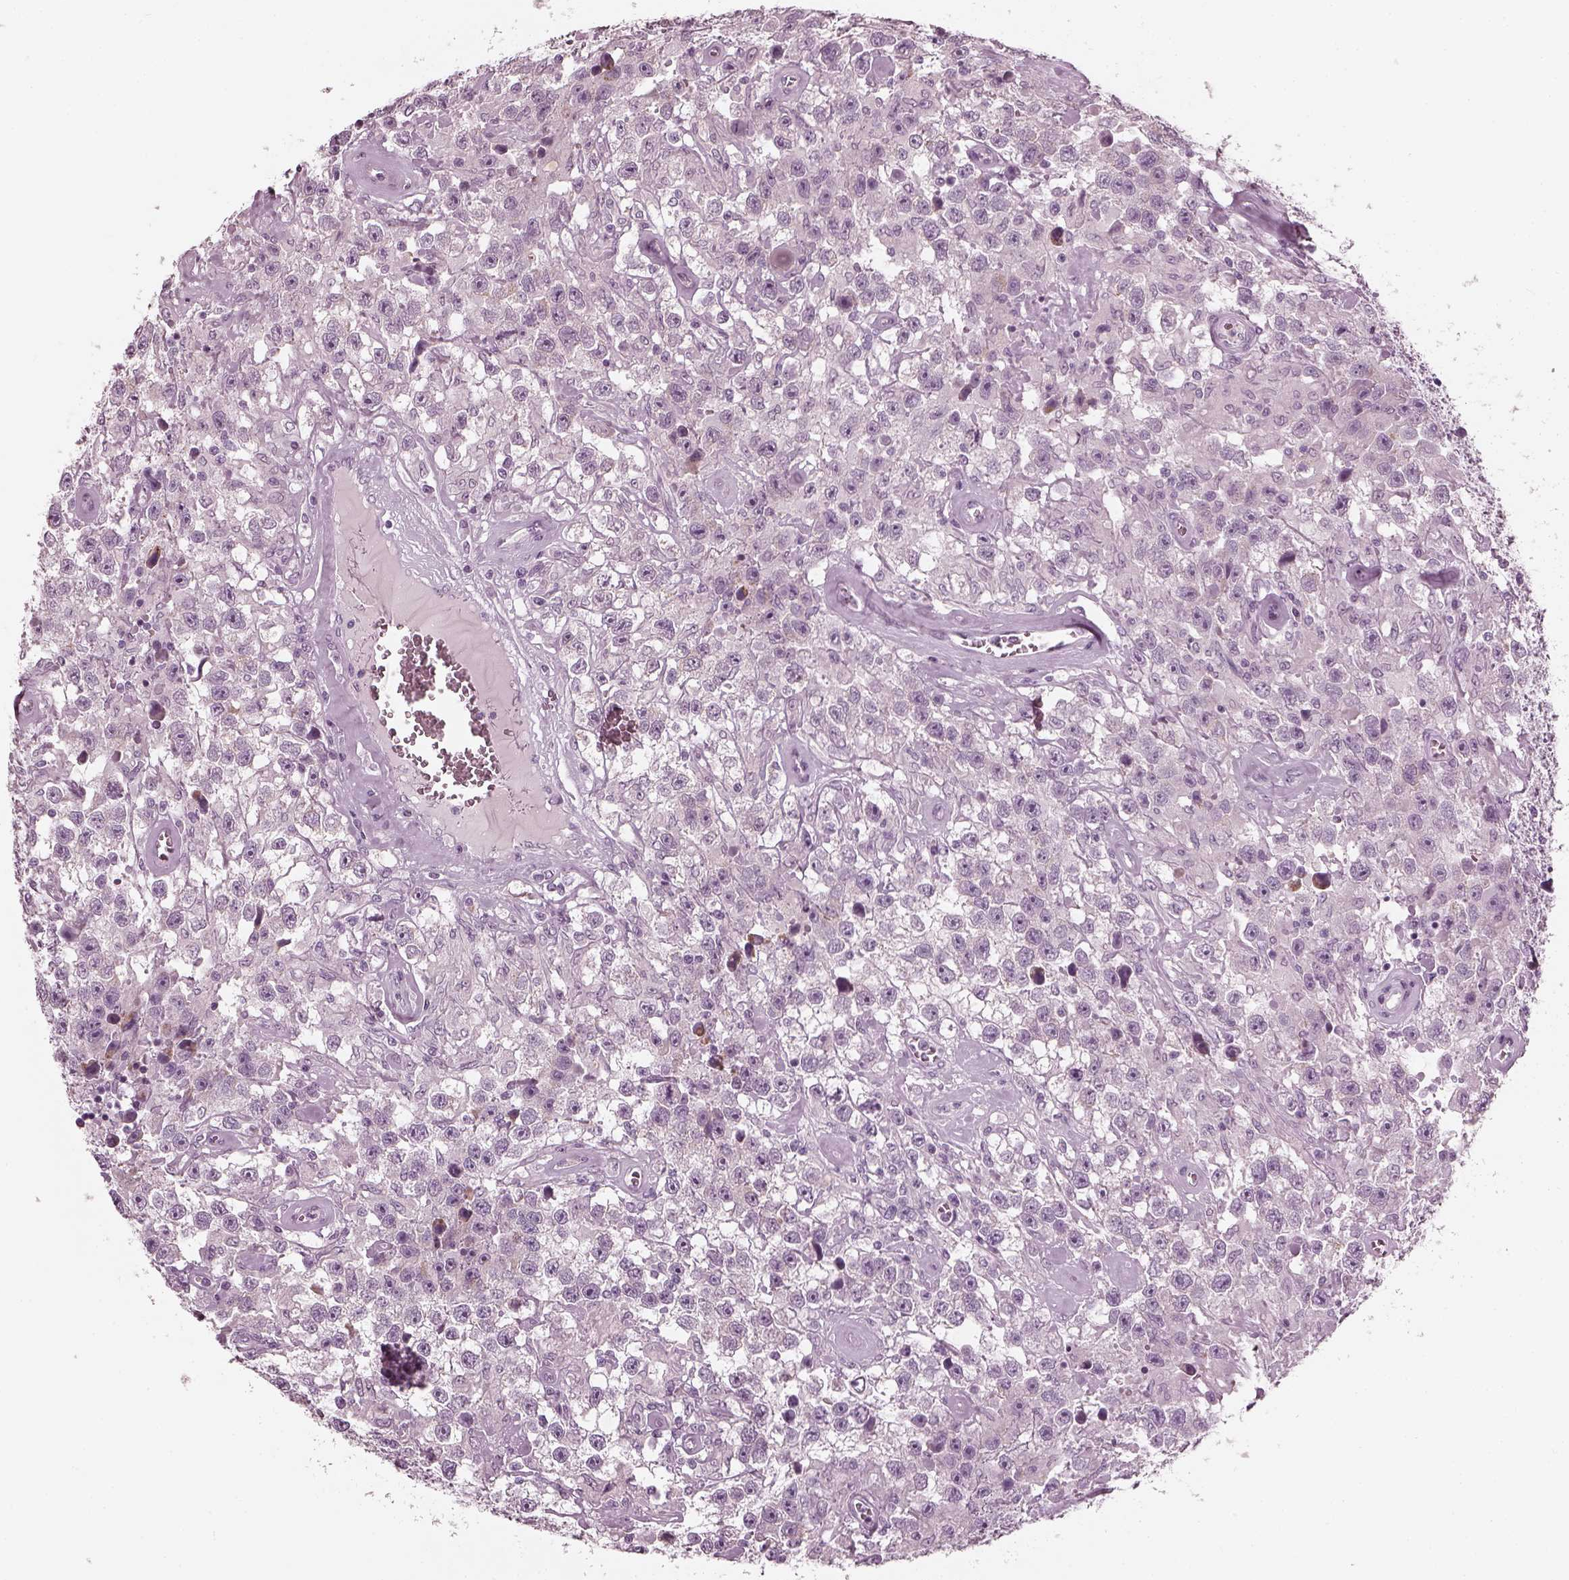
{"staining": {"intensity": "negative", "quantity": "none", "location": "none"}, "tissue": "testis cancer", "cell_type": "Tumor cells", "image_type": "cancer", "snomed": [{"axis": "morphology", "description": "Seminoma, NOS"}, {"axis": "topography", "description": "Testis"}], "caption": "Testis cancer (seminoma) was stained to show a protein in brown. There is no significant expression in tumor cells.", "gene": "CNTN1", "patient": {"sex": "male", "age": 43}}